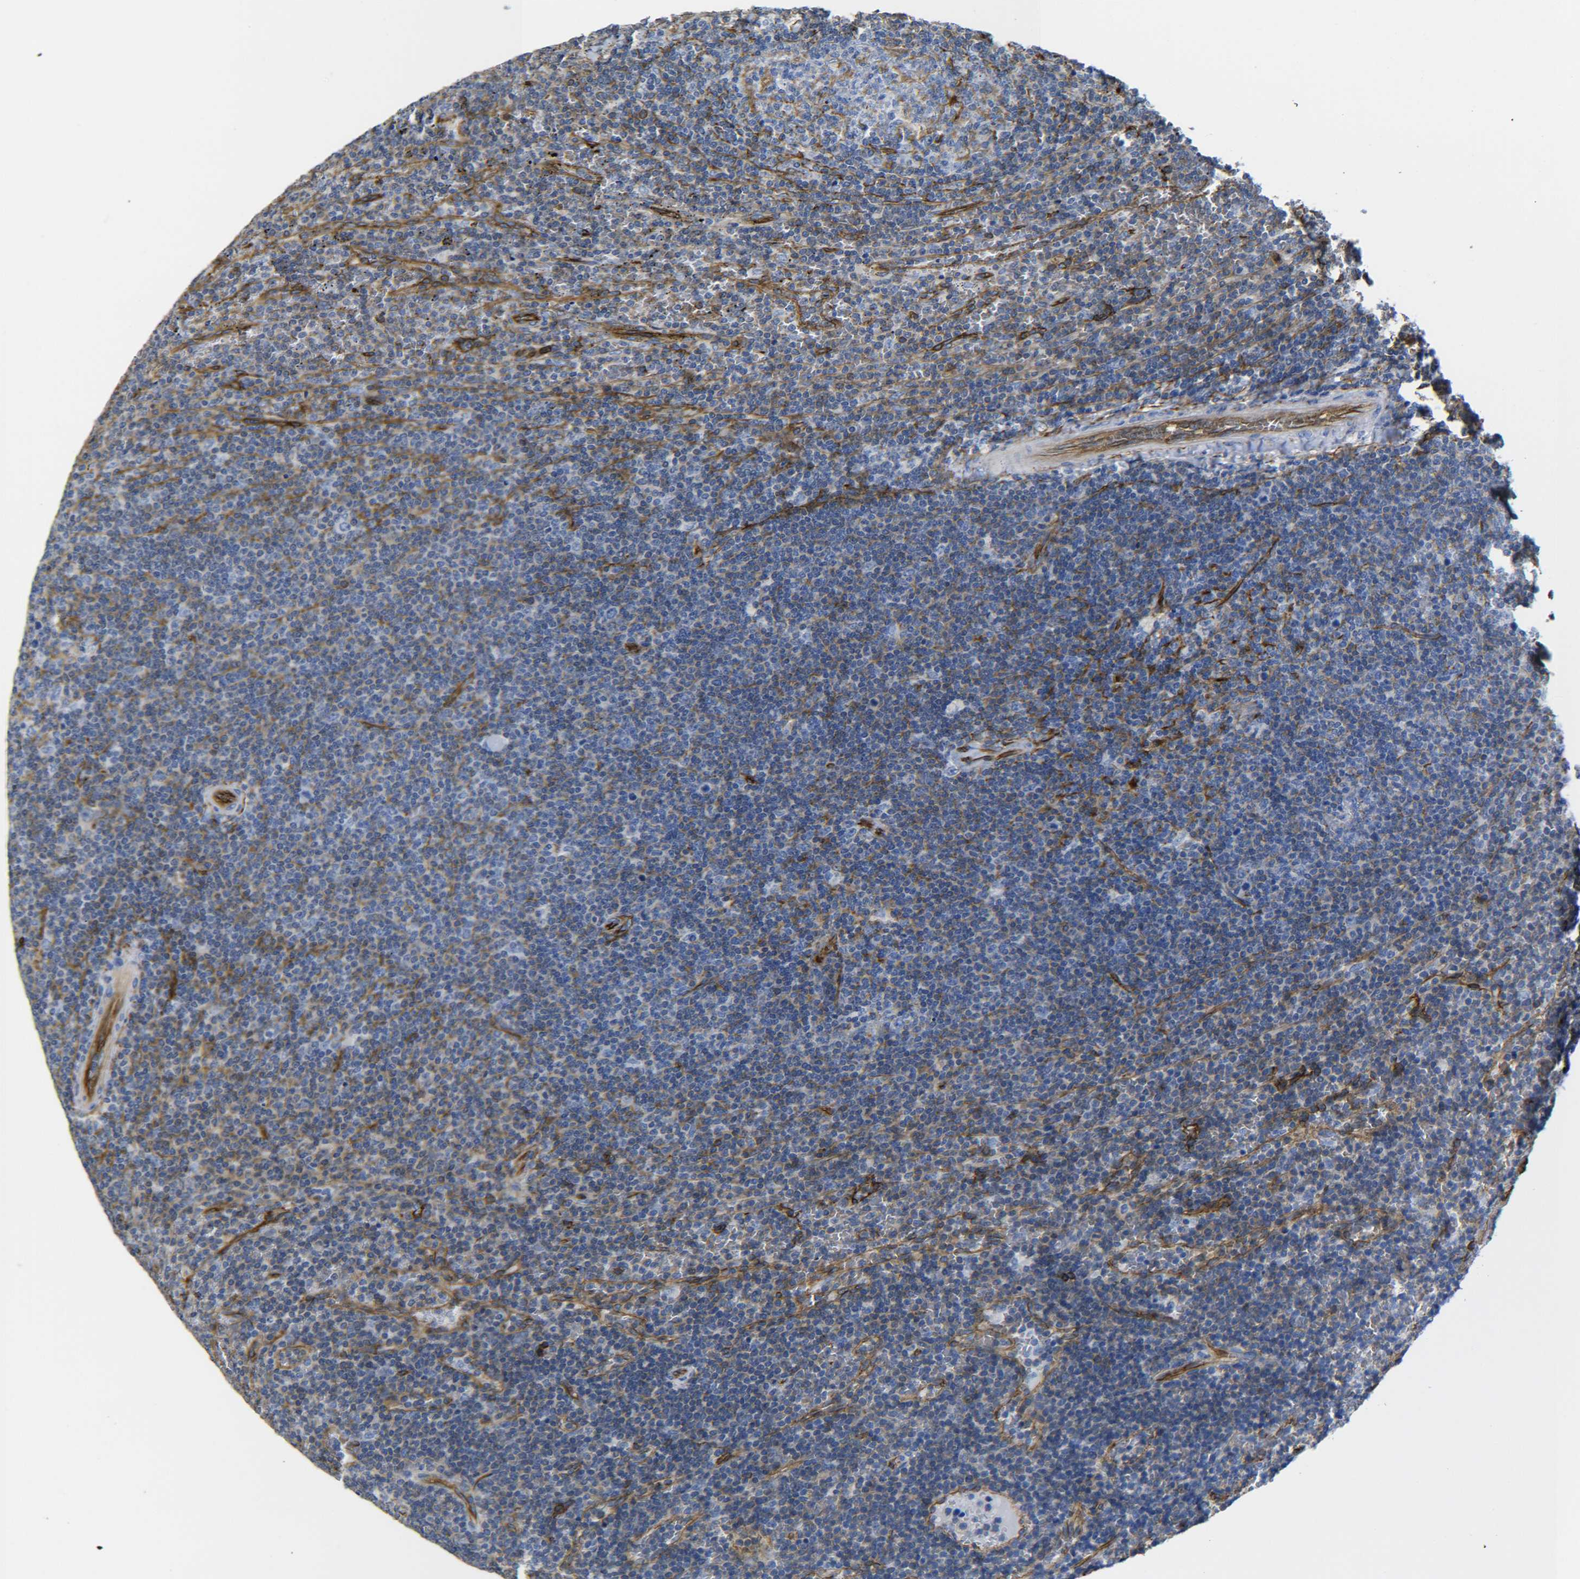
{"staining": {"intensity": "moderate", "quantity": "<25%", "location": "cytoplasmic/membranous"}, "tissue": "lymphoma", "cell_type": "Tumor cells", "image_type": "cancer", "snomed": [{"axis": "morphology", "description": "Malignant lymphoma, non-Hodgkin's type, Low grade"}, {"axis": "topography", "description": "Spleen"}], "caption": "Low-grade malignant lymphoma, non-Hodgkin's type stained for a protein demonstrates moderate cytoplasmic/membranous positivity in tumor cells.", "gene": "SPTBN1", "patient": {"sex": "female", "age": 50}}